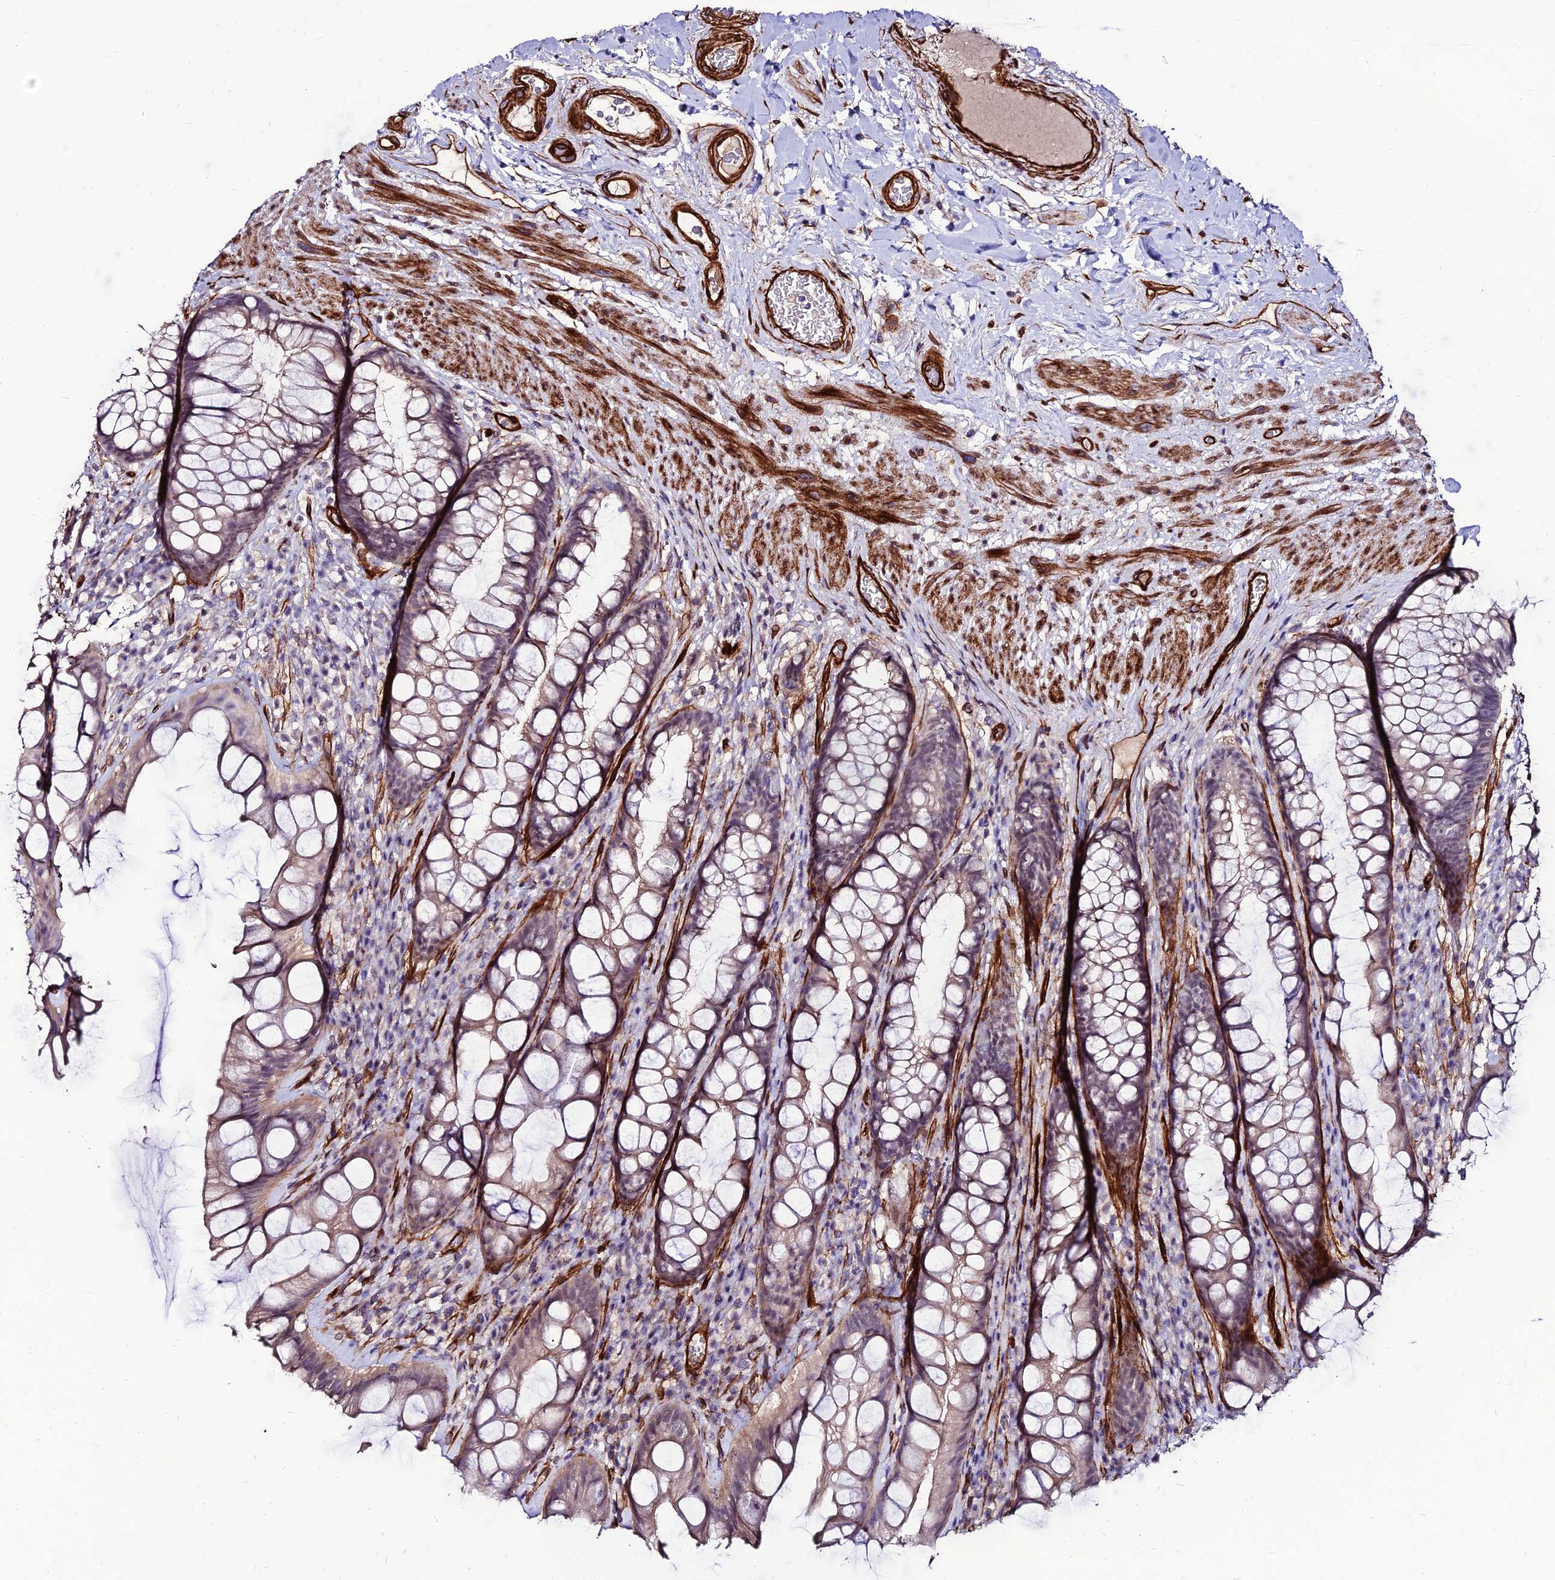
{"staining": {"intensity": "weak", "quantity": "<25%", "location": "cytoplasmic/membranous"}, "tissue": "rectum", "cell_type": "Glandular cells", "image_type": "normal", "snomed": [{"axis": "morphology", "description": "Normal tissue, NOS"}, {"axis": "topography", "description": "Rectum"}], "caption": "Rectum was stained to show a protein in brown. There is no significant staining in glandular cells.", "gene": "ALDH3B2", "patient": {"sex": "male", "age": 74}}